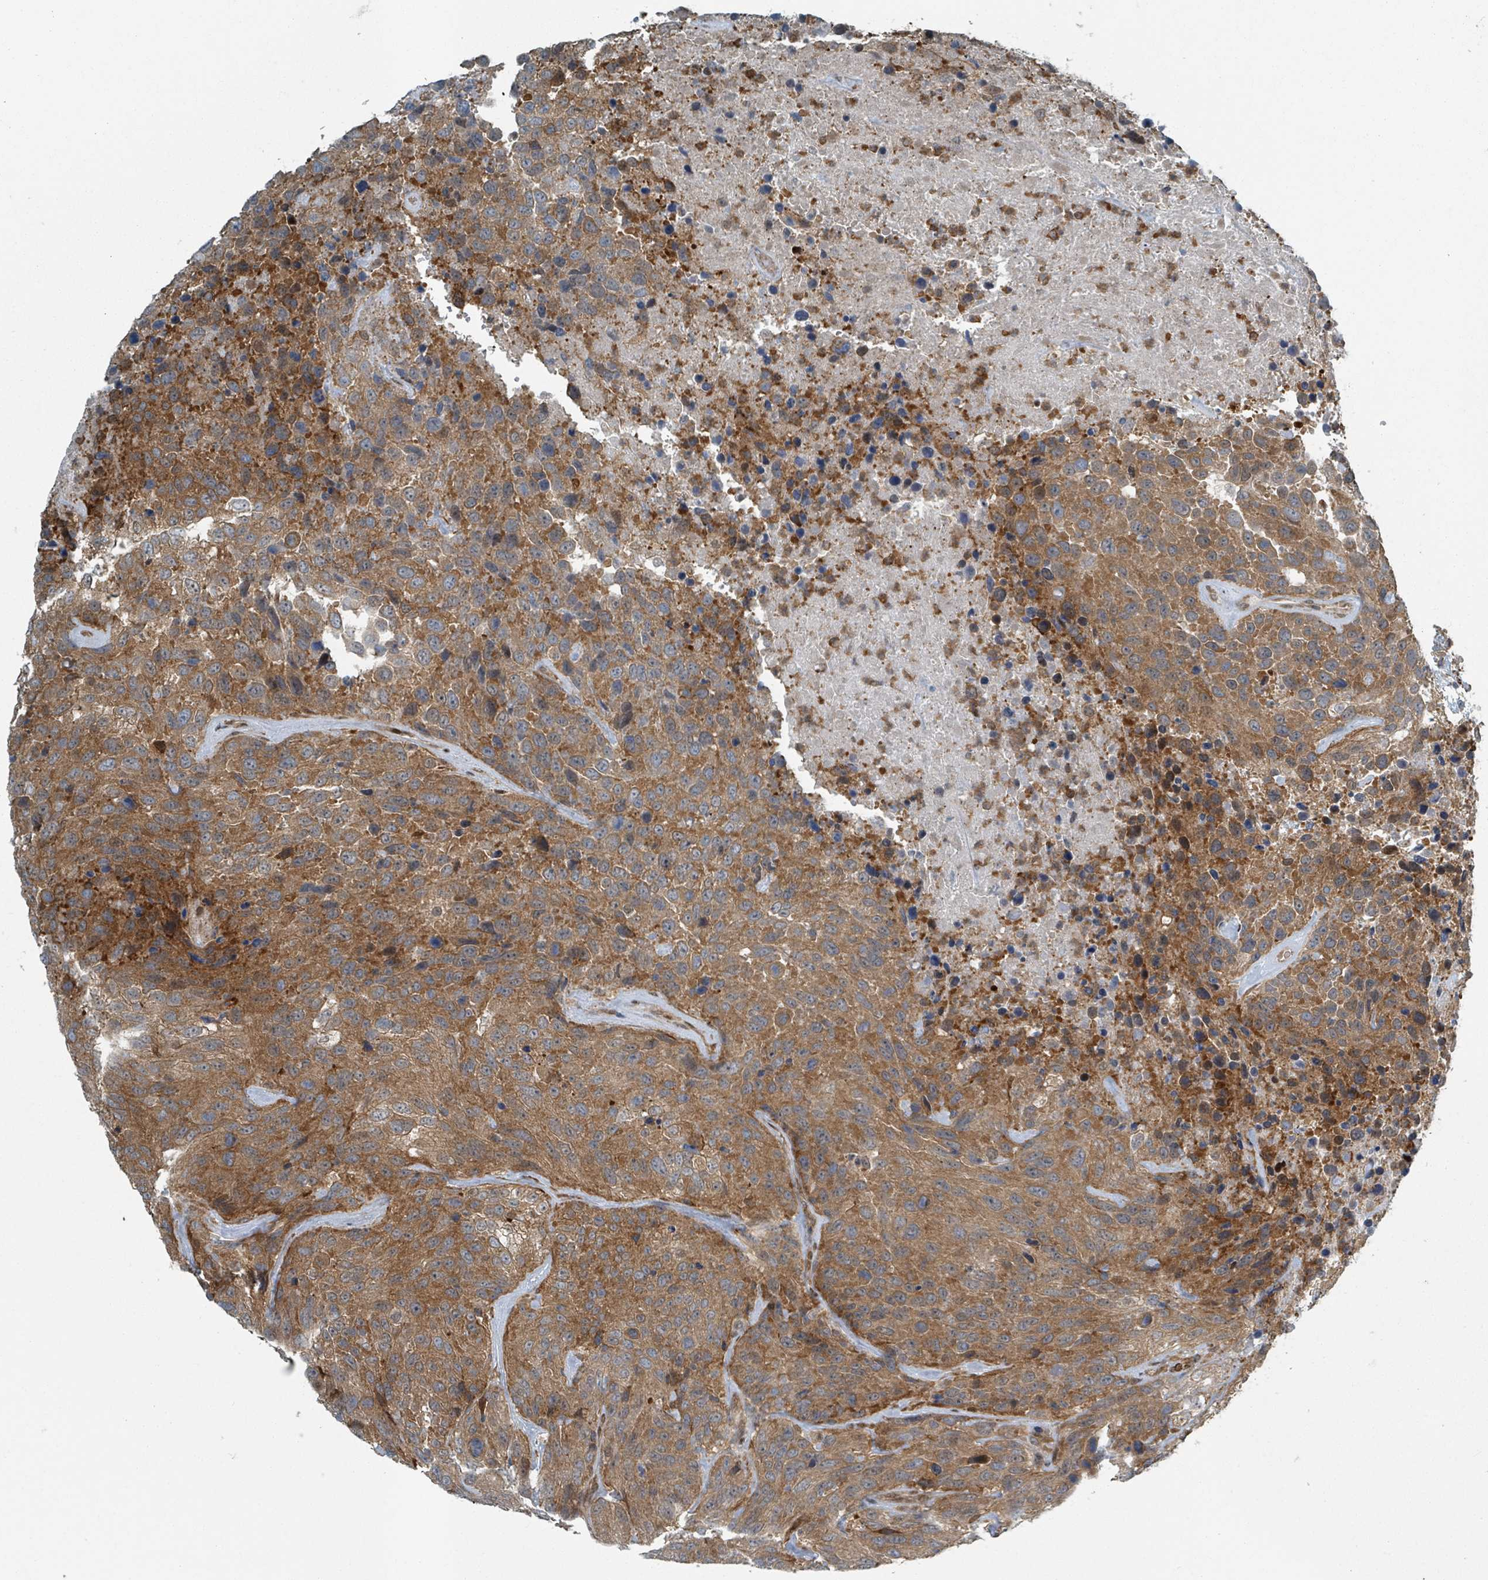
{"staining": {"intensity": "moderate", "quantity": ">75%", "location": "cytoplasmic/membranous"}, "tissue": "urothelial cancer", "cell_type": "Tumor cells", "image_type": "cancer", "snomed": [{"axis": "morphology", "description": "Urothelial carcinoma, High grade"}, {"axis": "topography", "description": "Urinary bladder"}], "caption": "Urothelial carcinoma (high-grade) stained with DAB (3,3'-diaminobenzidine) IHC reveals medium levels of moderate cytoplasmic/membranous expression in about >75% of tumor cells.", "gene": "RHPN2", "patient": {"sex": "female", "age": 70}}